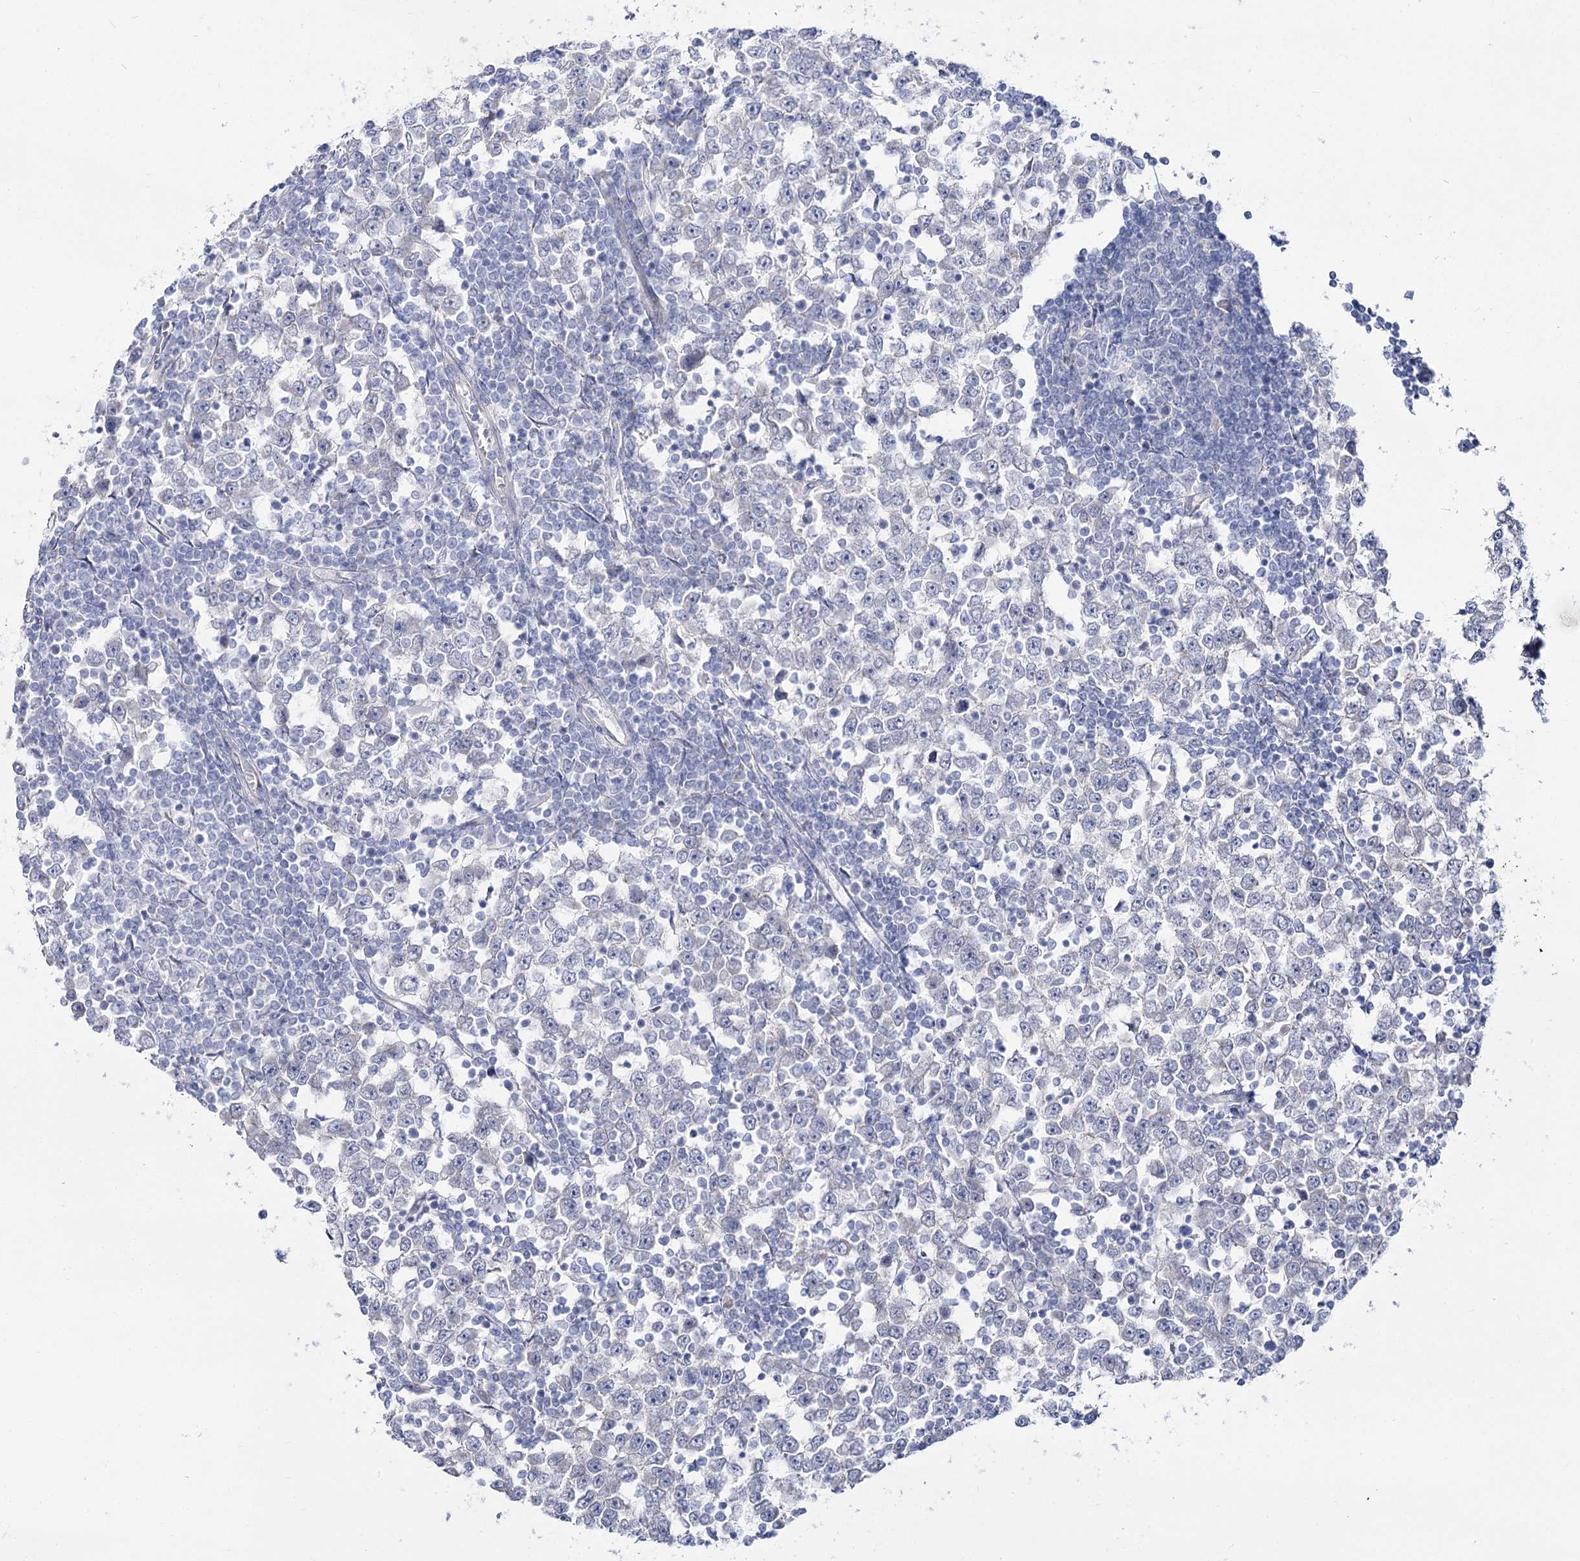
{"staining": {"intensity": "negative", "quantity": "none", "location": "none"}, "tissue": "testis cancer", "cell_type": "Tumor cells", "image_type": "cancer", "snomed": [{"axis": "morphology", "description": "Seminoma, NOS"}, {"axis": "topography", "description": "Testis"}], "caption": "There is no significant expression in tumor cells of testis seminoma.", "gene": "SUOX", "patient": {"sex": "male", "age": 65}}